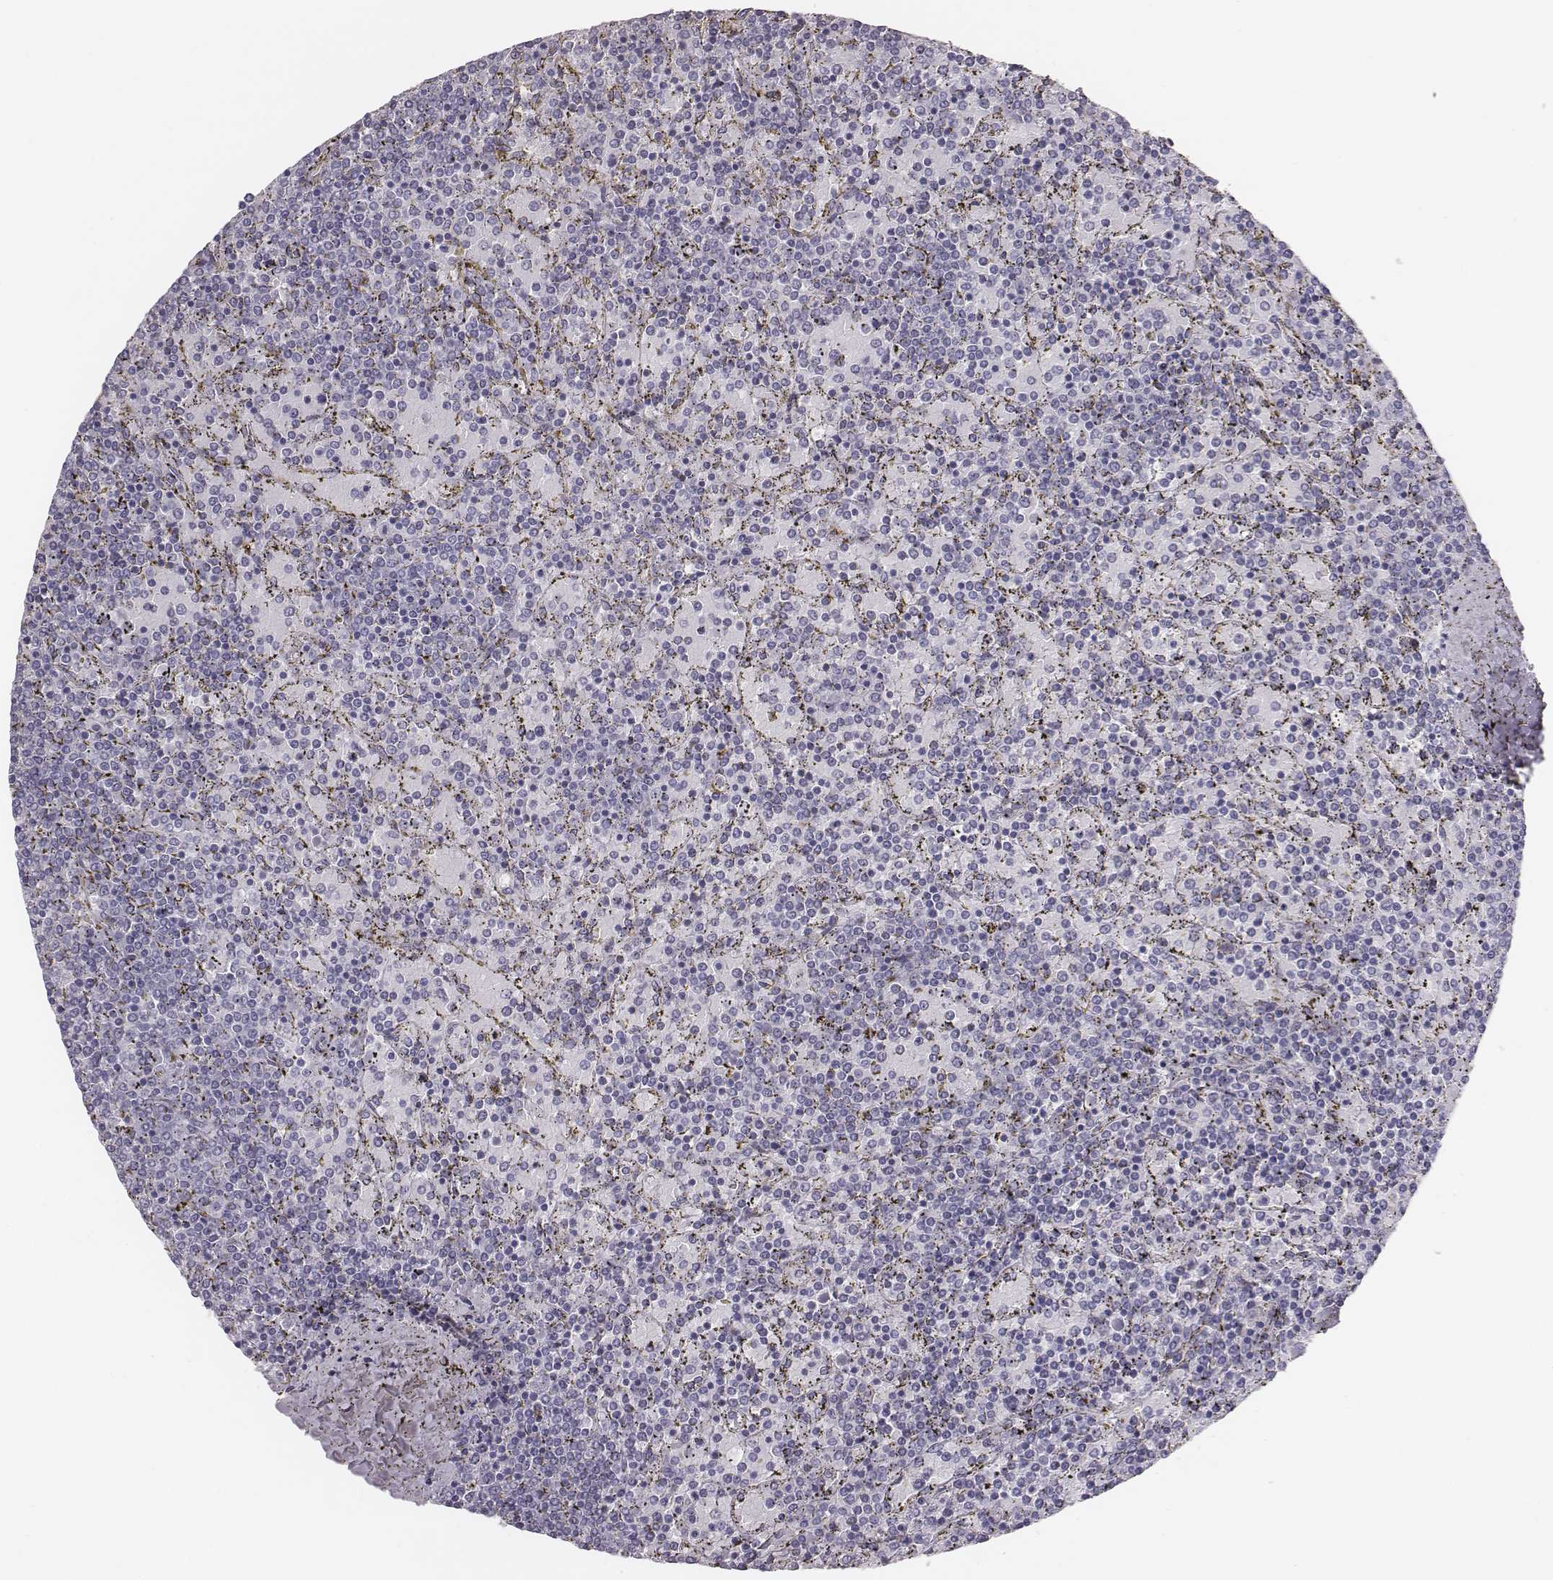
{"staining": {"intensity": "negative", "quantity": "none", "location": "none"}, "tissue": "lymphoma", "cell_type": "Tumor cells", "image_type": "cancer", "snomed": [{"axis": "morphology", "description": "Malignant lymphoma, non-Hodgkin's type, Low grade"}, {"axis": "topography", "description": "Spleen"}], "caption": "IHC micrograph of neoplastic tissue: lymphoma stained with DAB (3,3'-diaminobenzidine) exhibits no significant protein positivity in tumor cells.", "gene": "CACNG4", "patient": {"sex": "female", "age": 77}}